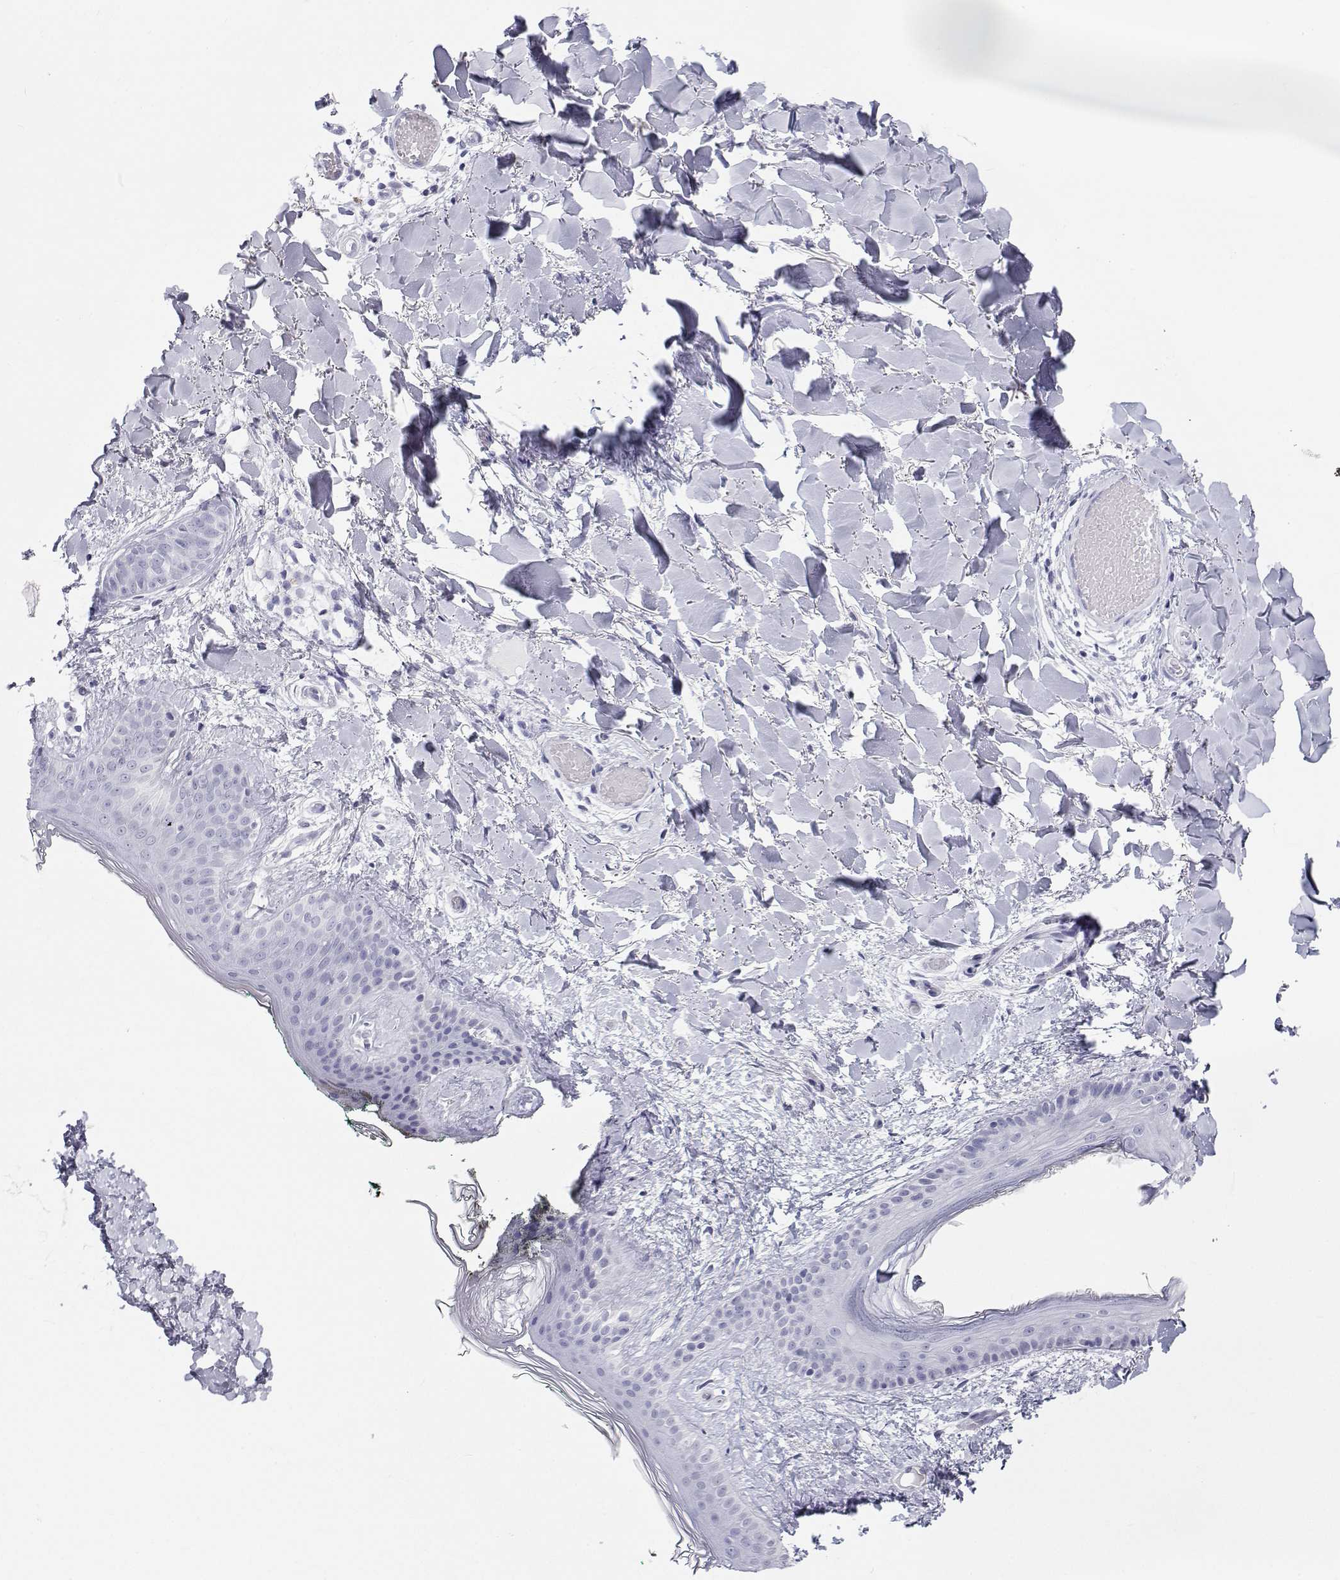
{"staining": {"intensity": "negative", "quantity": "none", "location": "none"}, "tissue": "skin", "cell_type": "Fibroblasts", "image_type": "normal", "snomed": [{"axis": "morphology", "description": "Normal tissue, NOS"}, {"axis": "topography", "description": "Skin"}], "caption": "DAB (3,3'-diaminobenzidine) immunohistochemical staining of unremarkable human skin displays no significant staining in fibroblasts.", "gene": "SFTPB", "patient": {"sex": "female", "age": 34}}